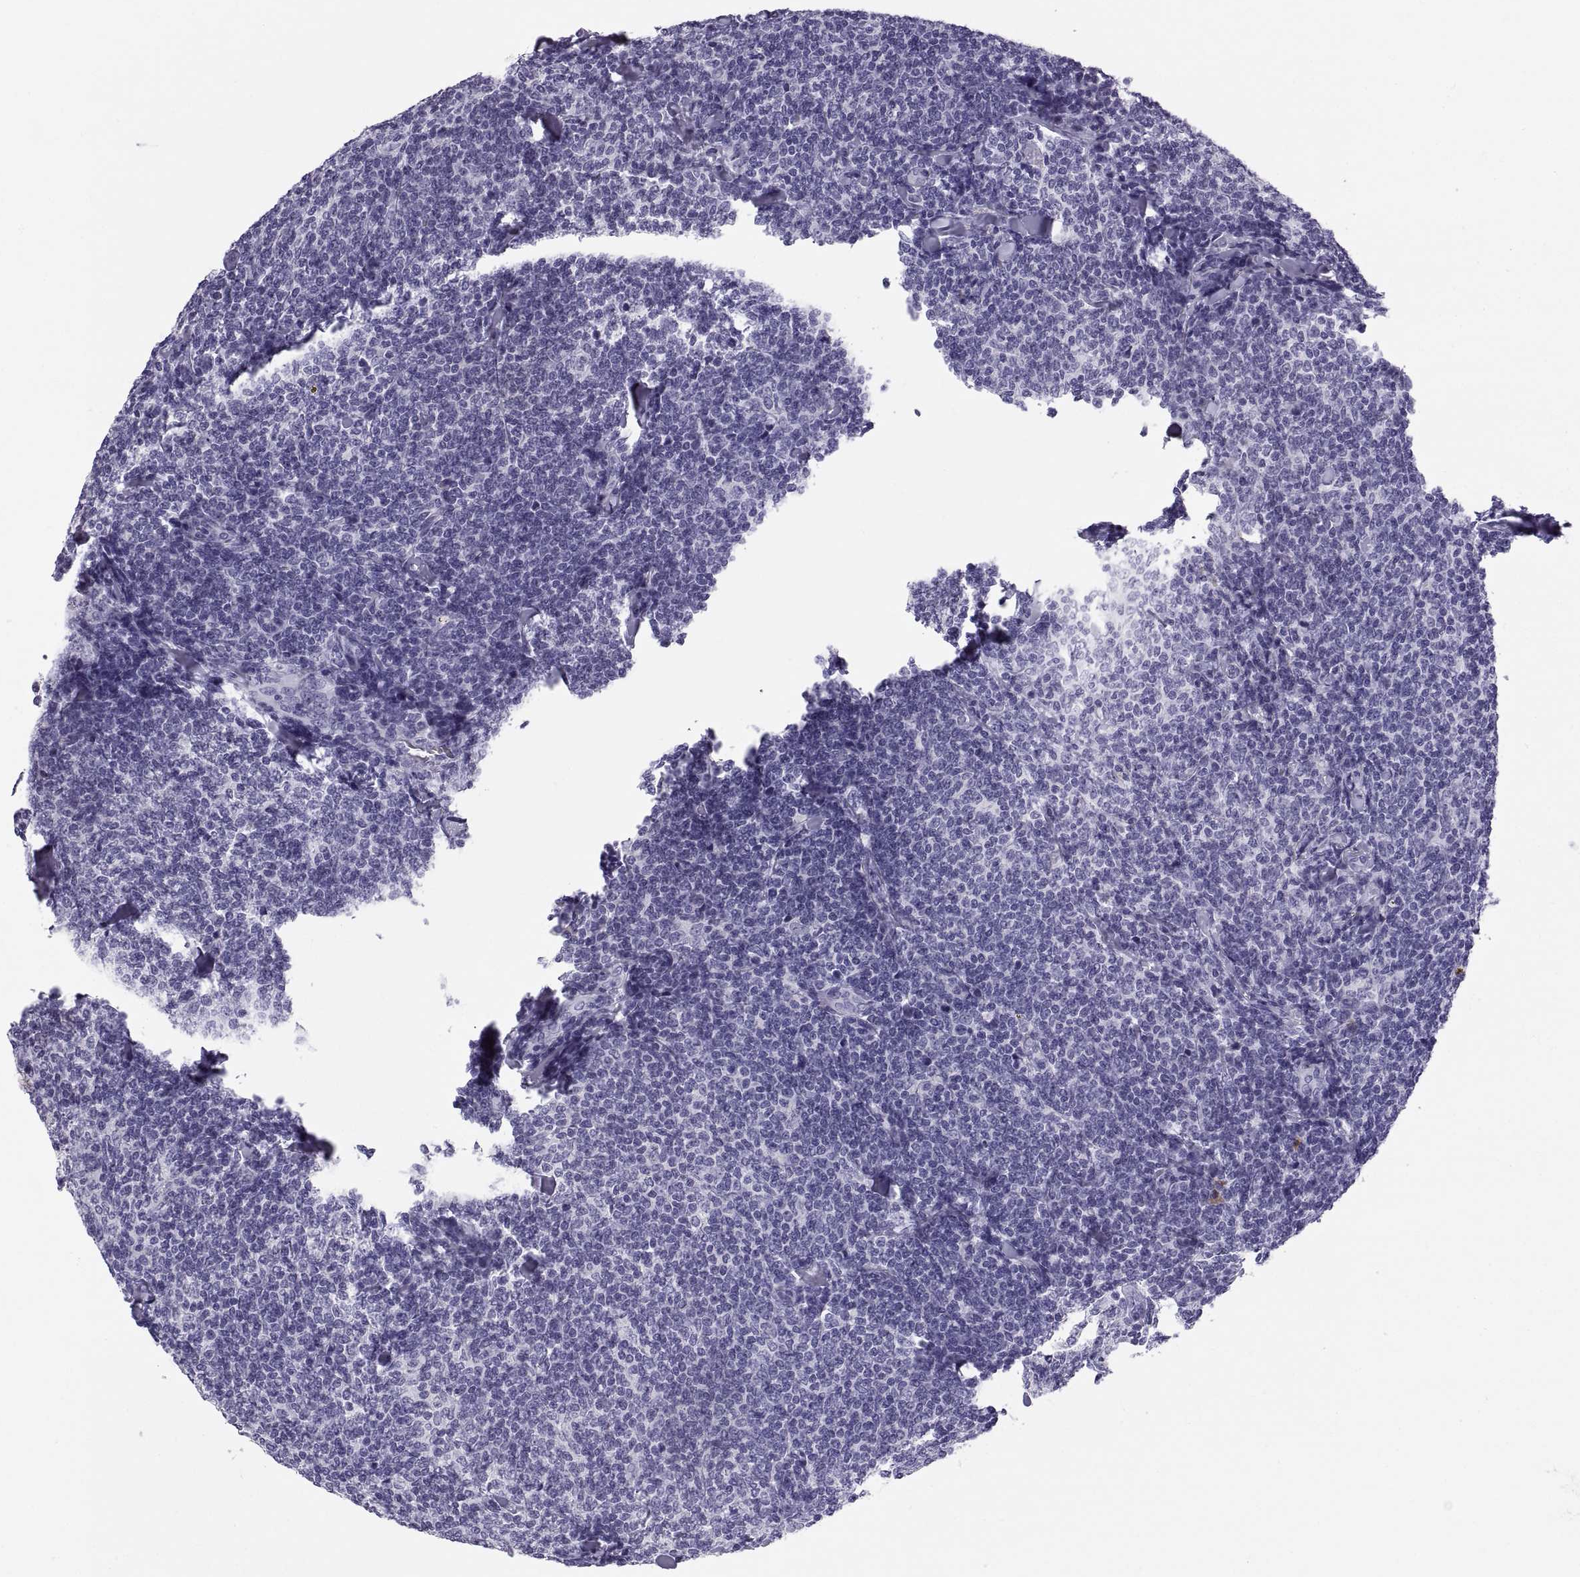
{"staining": {"intensity": "negative", "quantity": "none", "location": "none"}, "tissue": "lymphoma", "cell_type": "Tumor cells", "image_type": "cancer", "snomed": [{"axis": "morphology", "description": "Malignant lymphoma, non-Hodgkin's type, Low grade"}, {"axis": "topography", "description": "Lymph node"}], "caption": "This micrograph is of lymphoma stained with IHC to label a protein in brown with the nuclei are counter-stained blue. There is no staining in tumor cells.", "gene": "CT47A10", "patient": {"sex": "female", "age": 56}}